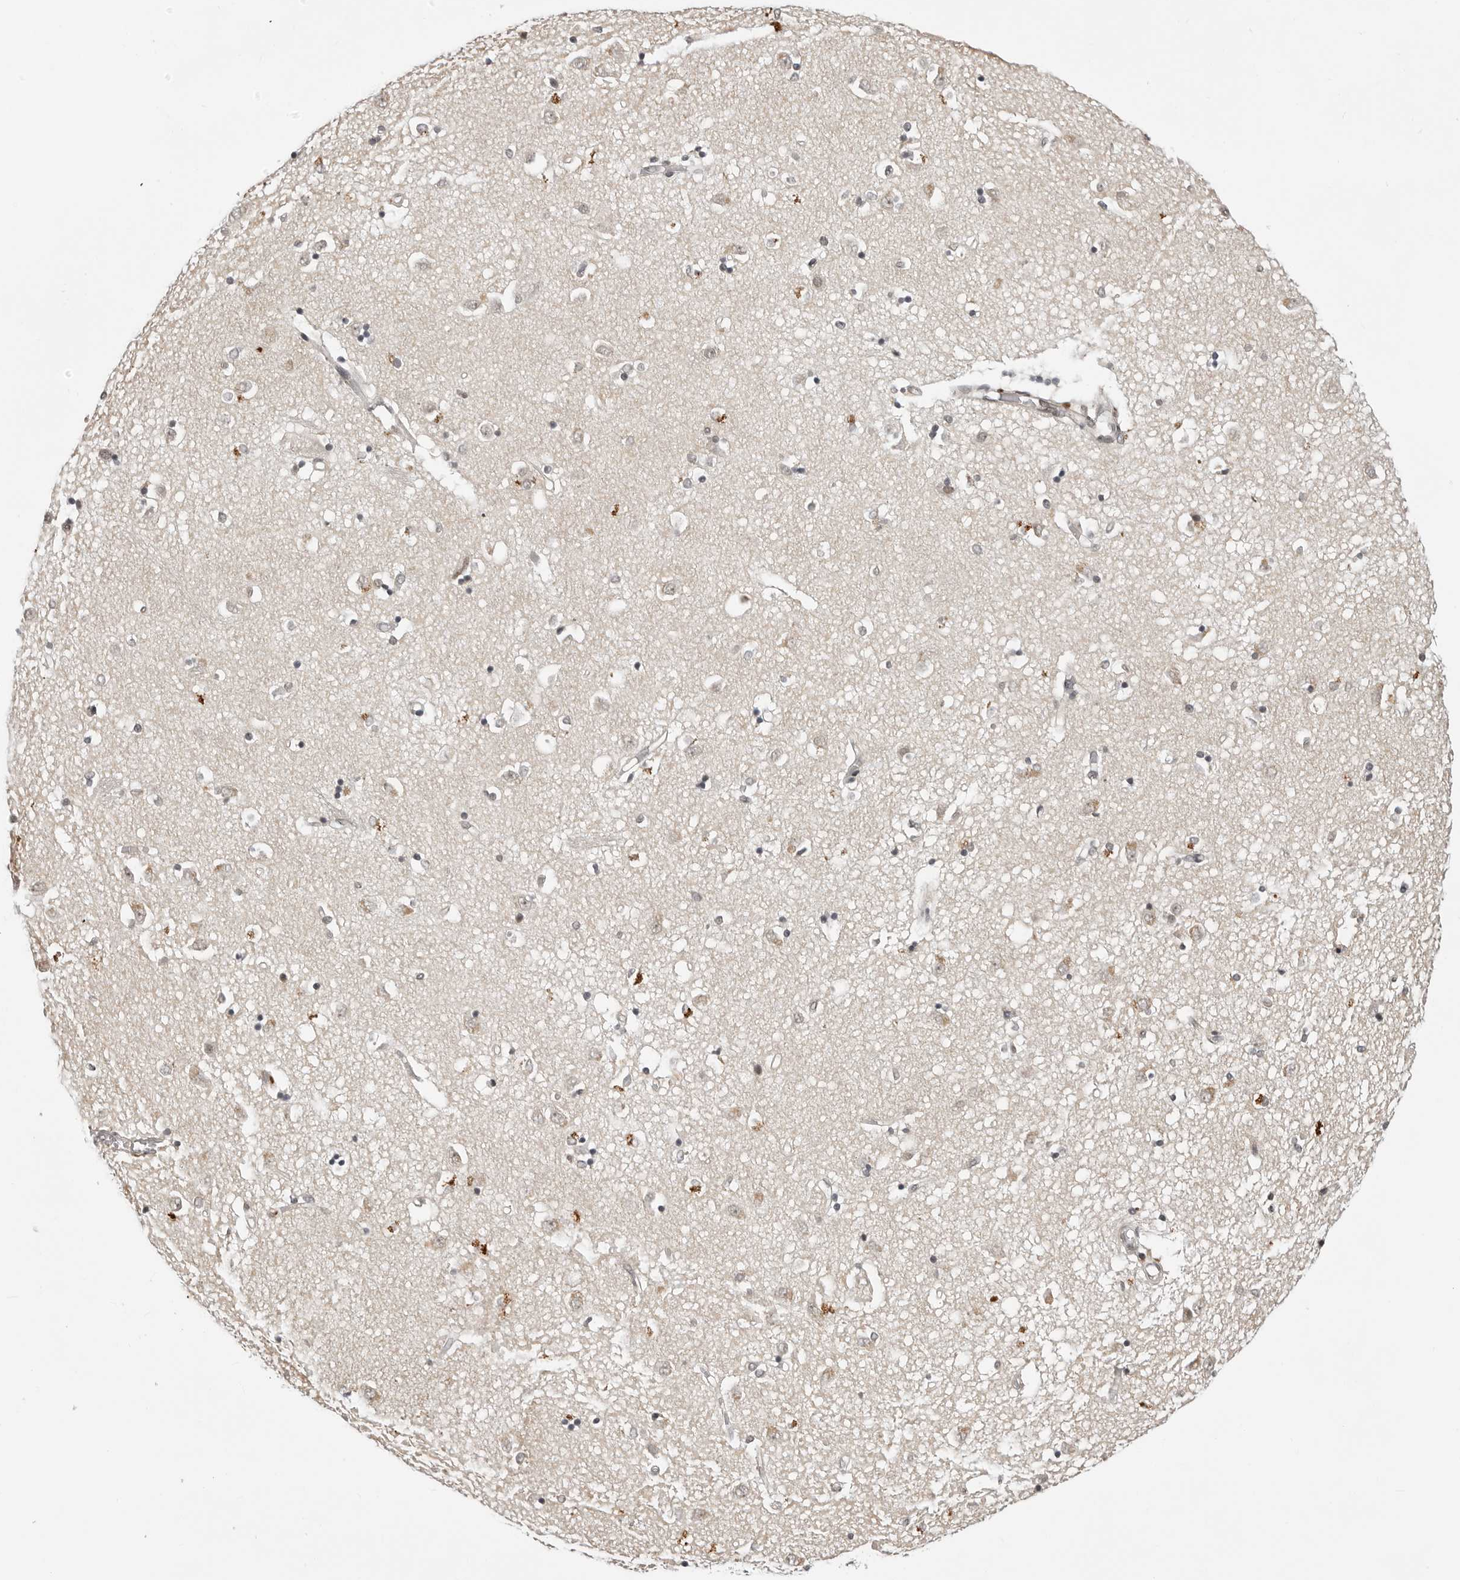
{"staining": {"intensity": "weak", "quantity": "<25%", "location": "cytoplasmic/membranous"}, "tissue": "caudate", "cell_type": "Glial cells", "image_type": "normal", "snomed": [{"axis": "morphology", "description": "Normal tissue, NOS"}, {"axis": "topography", "description": "Lateral ventricle wall"}], "caption": "Glial cells show no significant positivity in benign caudate.", "gene": "C8orf33", "patient": {"sex": "male", "age": 45}}